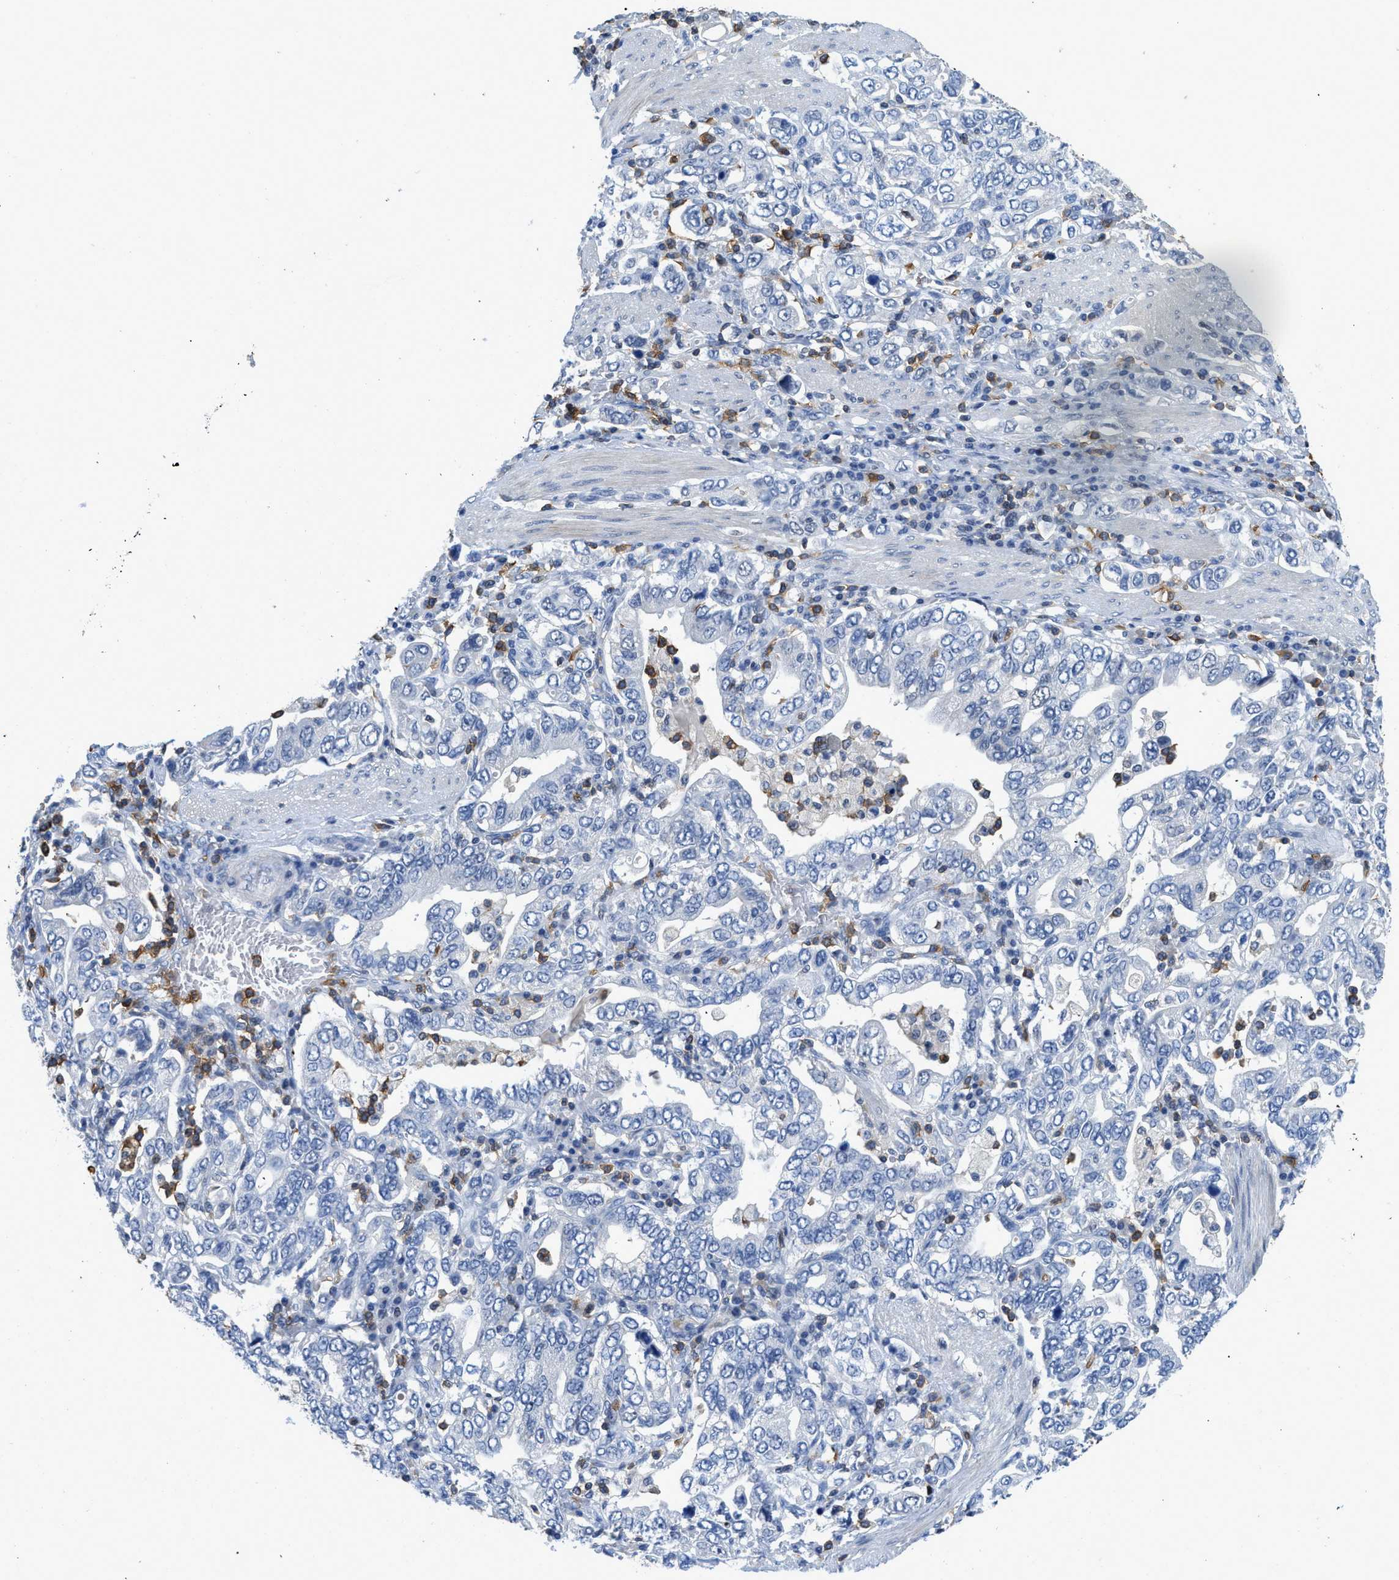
{"staining": {"intensity": "negative", "quantity": "none", "location": "none"}, "tissue": "stomach cancer", "cell_type": "Tumor cells", "image_type": "cancer", "snomed": [{"axis": "morphology", "description": "Adenocarcinoma, NOS"}, {"axis": "topography", "description": "Stomach, upper"}], "caption": "Immunohistochemistry (IHC) image of neoplastic tissue: adenocarcinoma (stomach) stained with DAB (3,3'-diaminobenzidine) reveals no significant protein expression in tumor cells. (IHC, brightfield microscopy, high magnification).", "gene": "FAM151A", "patient": {"sex": "male", "age": 62}}